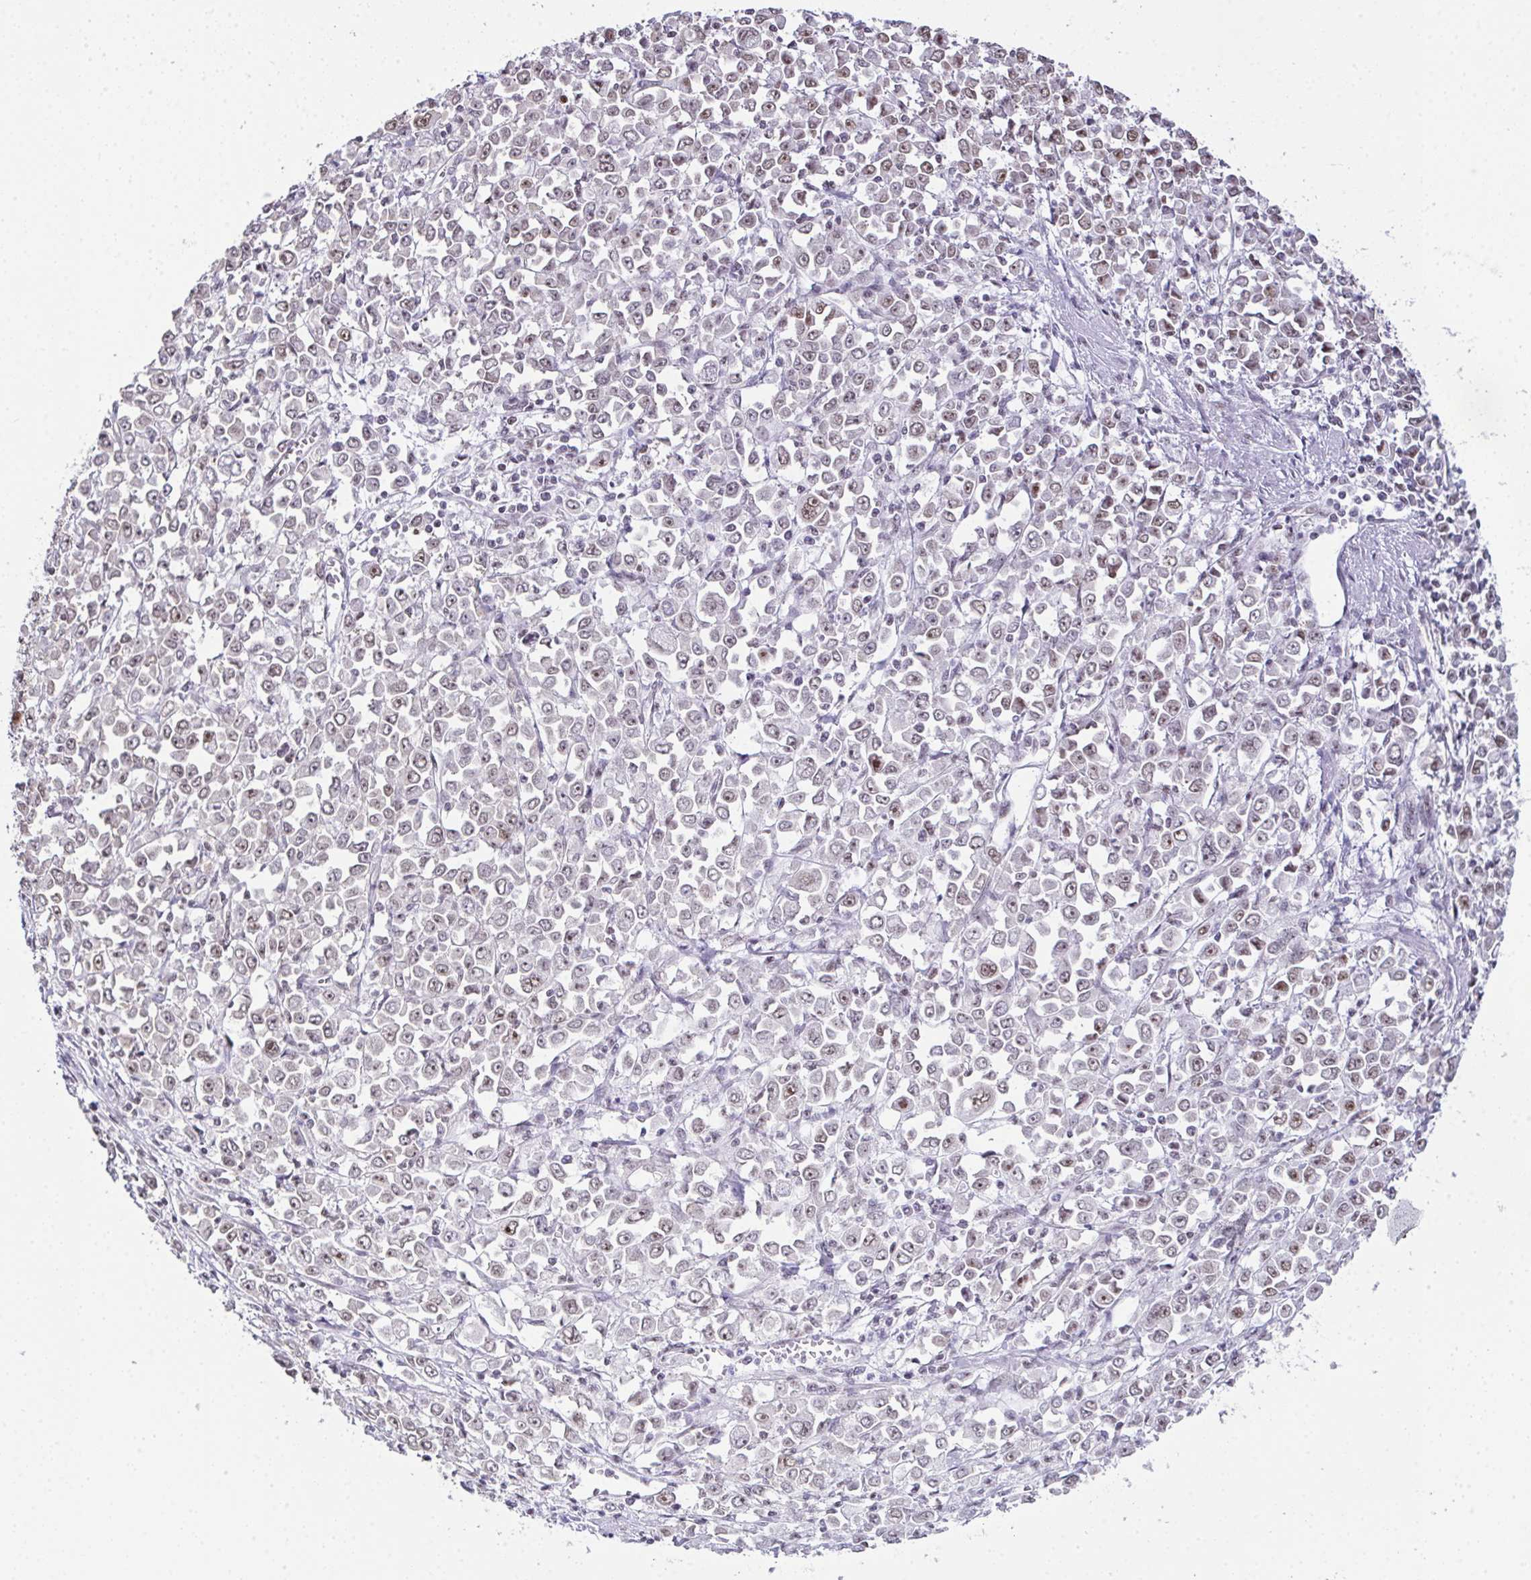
{"staining": {"intensity": "weak", "quantity": "25%-75%", "location": "nuclear"}, "tissue": "stomach cancer", "cell_type": "Tumor cells", "image_type": "cancer", "snomed": [{"axis": "morphology", "description": "Adenocarcinoma, NOS"}, {"axis": "topography", "description": "Stomach, upper"}], "caption": "The photomicrograph displays immunohistochemical staining of stomach adenocarcinoma. There is weak nuclear positivity is appreciated in about 25%-75% of tumor cells. The staining was performed using DAB (3,3'-diaminobenzidine), with brown indicating positive protein expression. Nuclei are stained blue with hematoxylin.", "gene": "ZNF800", "patient": {"sex": "male", "age": 70}}